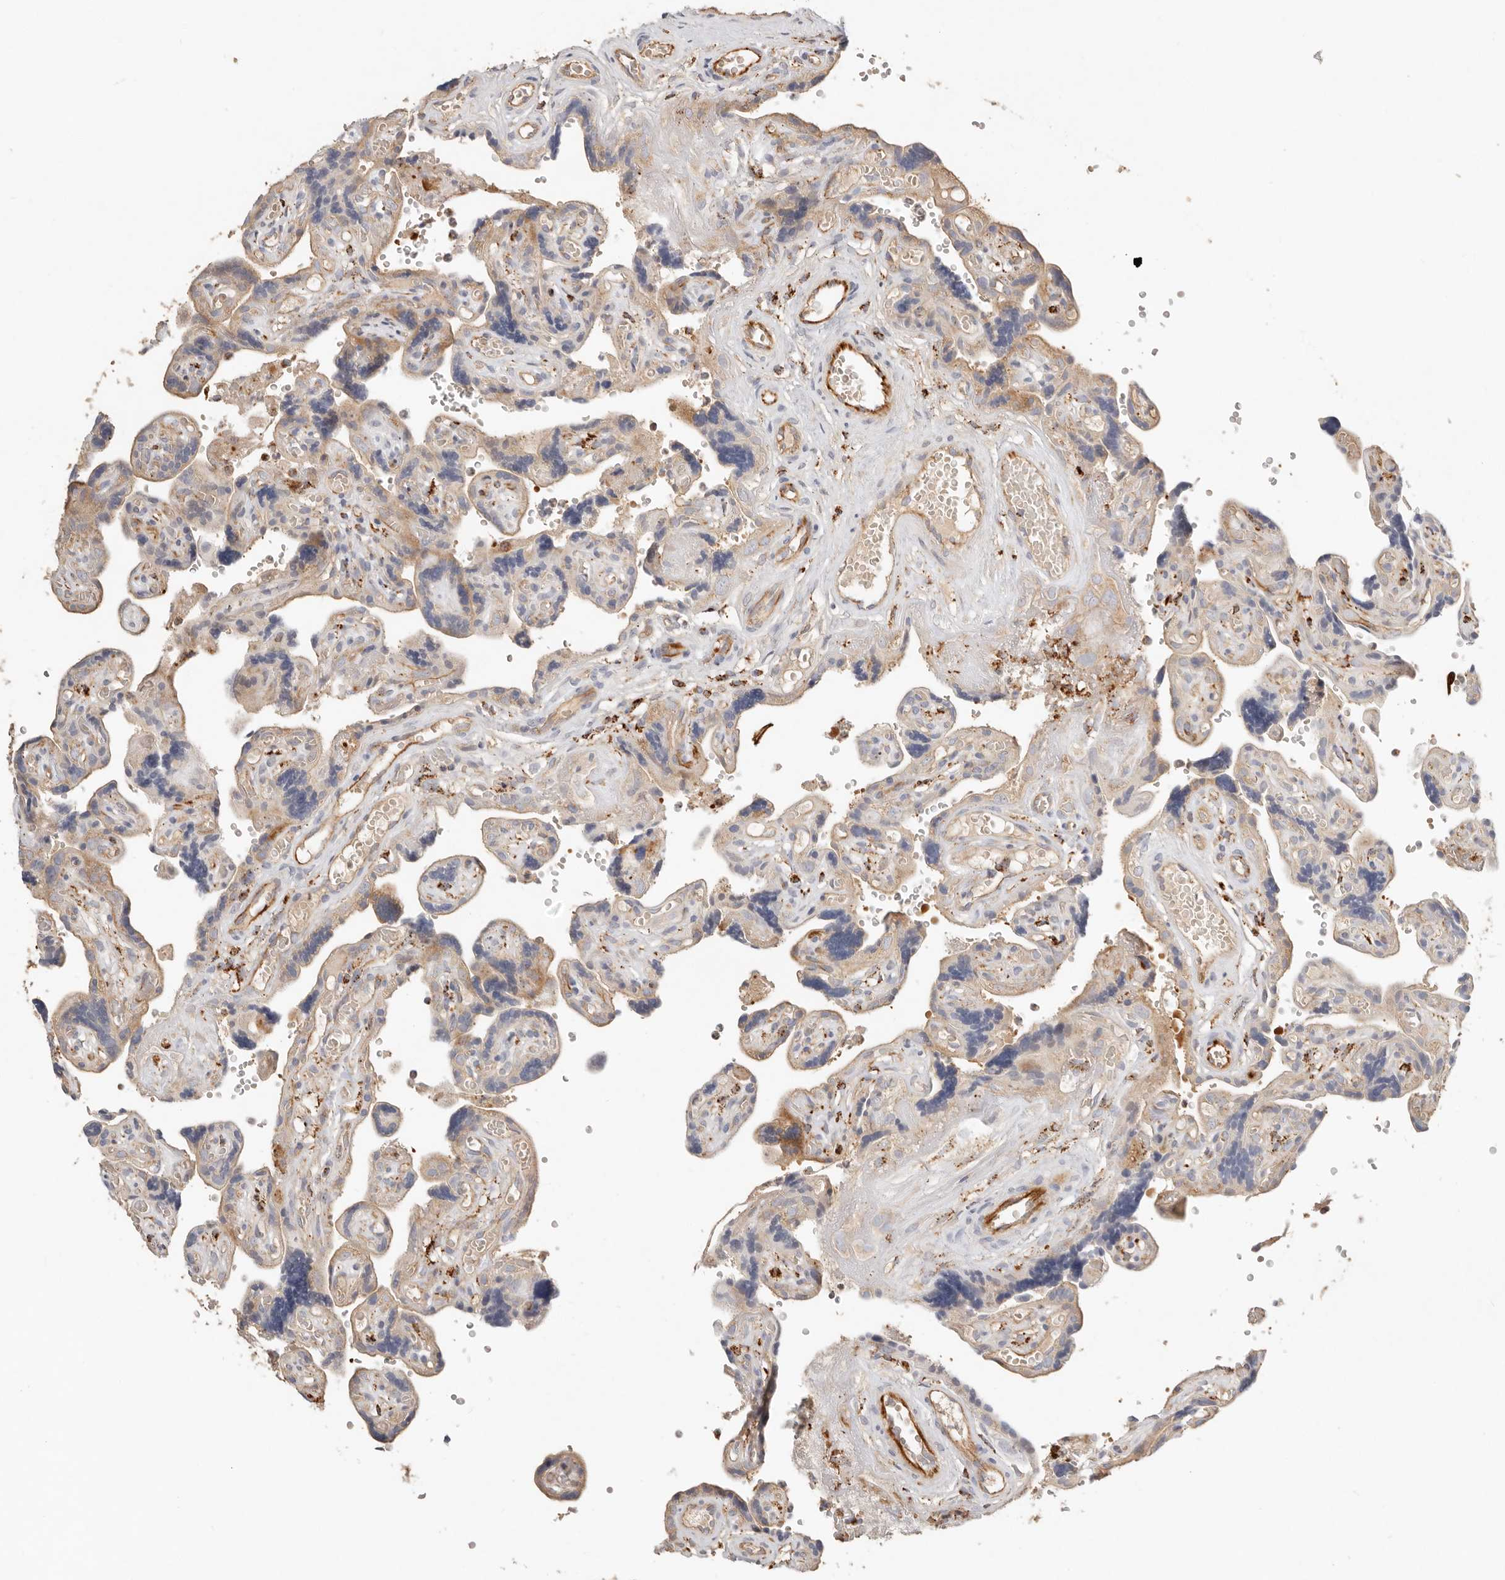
{"staining": {"intensity": "moderate", "quantity": "25%-75%", "location": "cytoplasmic/membranous"}, "tissue": "placenta", "cell_type": "Decidual cells", "image_type": "normal", "snomed": [{"axis": "morphology", "description": "Normal tissue, NOS"}, {"axis": "topography", "description": "Placenta"}], "caption": "Protein staining of normal placenta displays moderate cytoplasmic/membranous expression in about 25%-75% of decidual cells.", "gene": "ARHGEF10L", "patient": {"sex": "female", "age": 30}}